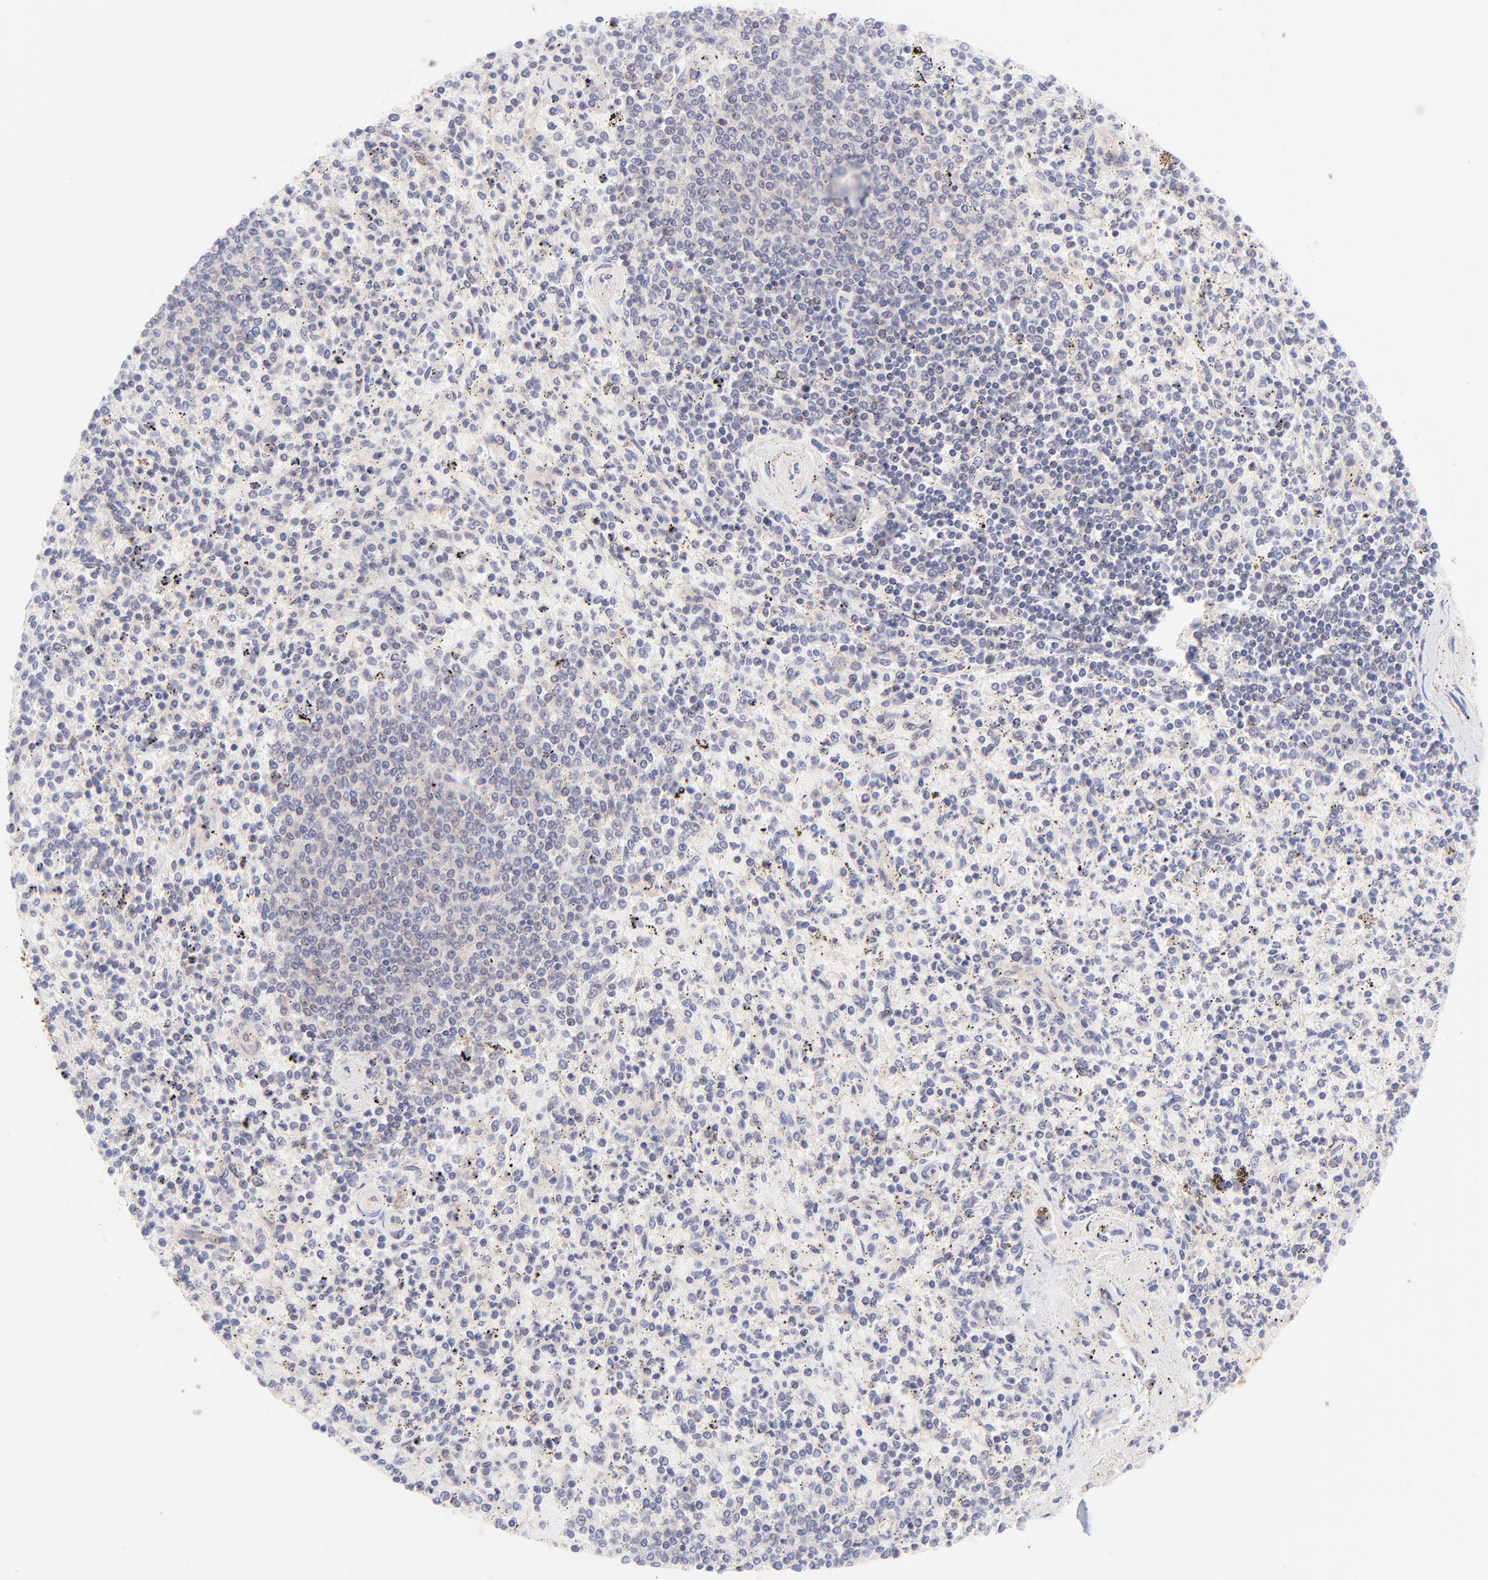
{"staining": {"intensity": "negative", "quantity": "none", "location": "none"}, "tissue": "spleen", "cell_type": "Cells in red pulp", "image_type": "normal", "snomed": [{"axis": "morphology", "description": "Normal tissue, NOS"}, {"axis": "topography", "description": "Spleen"}], "caption": "Immunohistochemistry of unremarkable human spleen reveals no staining in cells in red pulp. (DAB (3,3'-diaminobenzidine) IHC visualized using brightfield microscopy, high magnification).", "gene": "PBDC1", "patient": {"sex": "male", "age": 72}}